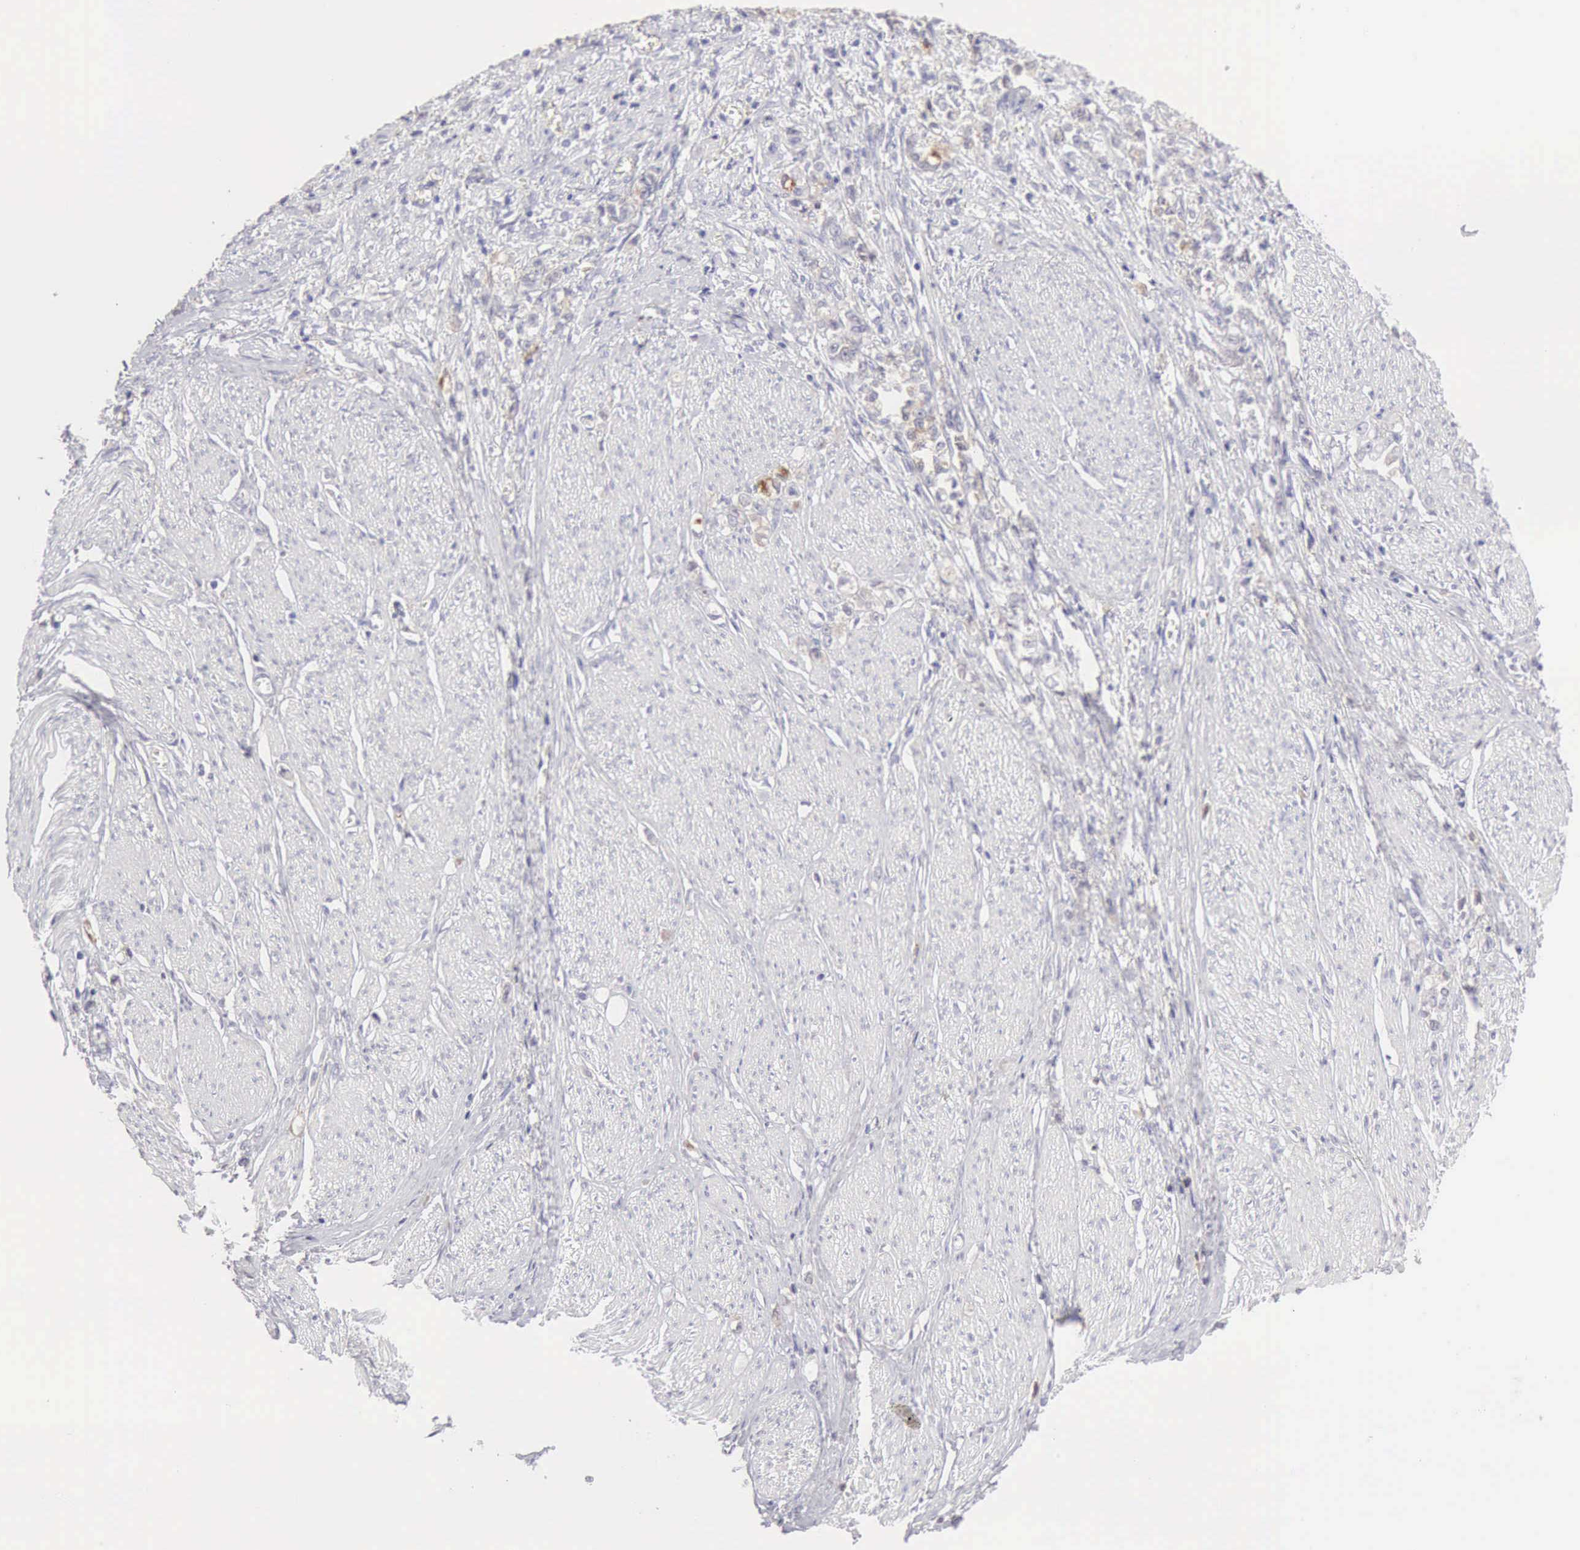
{"staining": {"intensity": "negative", "quantity": "none", "location": "none"}, "tissue": "stomach cancer", "cell_type": "Tumor cells", "image_type": "cancer", "snomed": [{"axis": "morphology", "description": "Adenocarcinoma, NOS"}, {"axis": "topography", "description": "Stomach"}], "caption": "The image demonstrates no significant staining in tumor cells of stomach cancer (adenocarcinoma).", "gene": "RNASE1", "patient": {"sex": "male", "age": 72}}